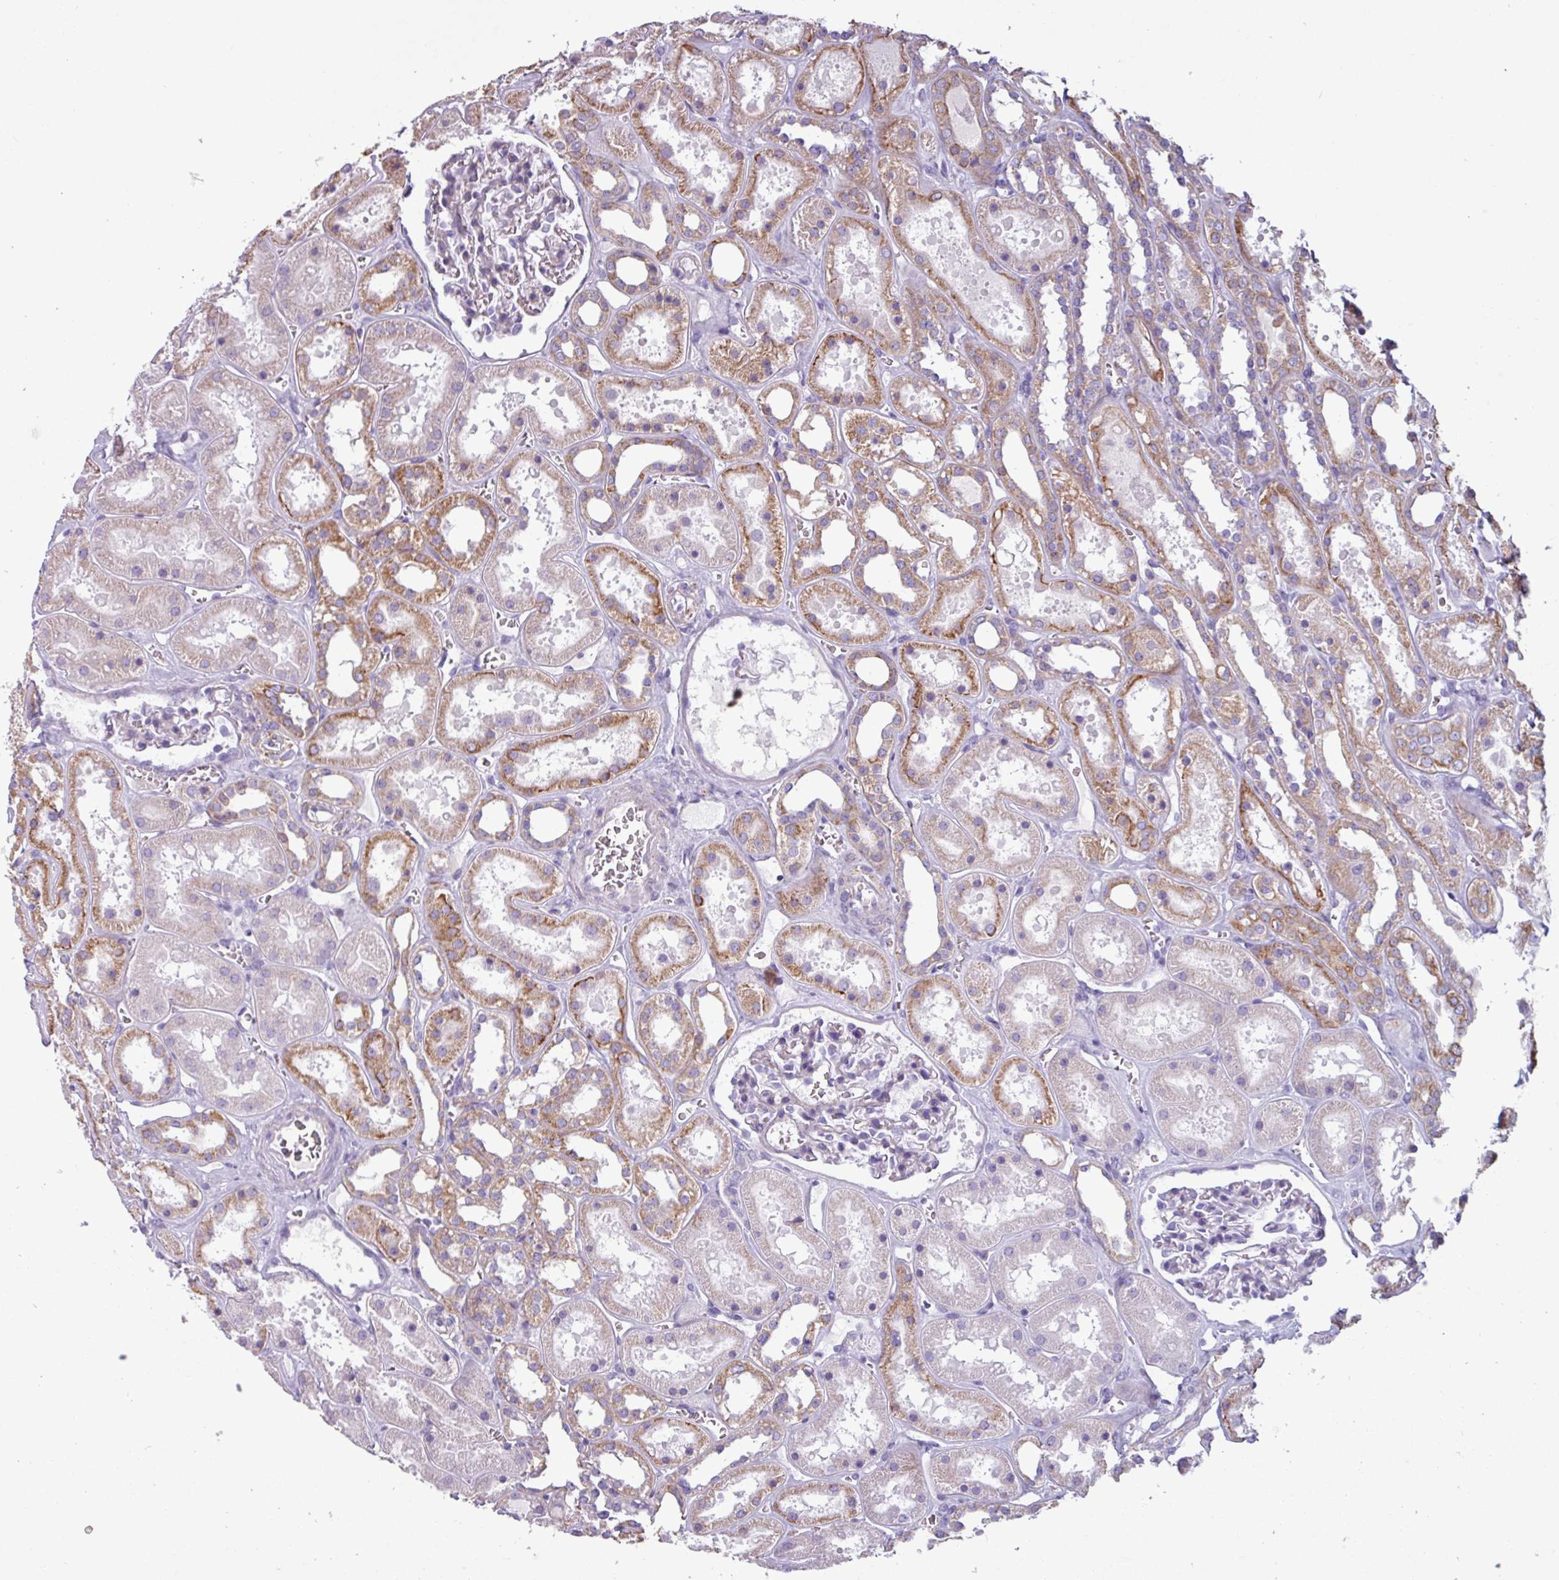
{"staining": {"intensity": "negative", "quantity": "none", "location": "none"}, "tissue": "kidney", "cell_type": "Cells in glomeruli", "image_type": "normal", "snomed": [{"axis": "morphology", "description": "Normal tissue, NOS"}, {"axis": "topography", "description": "Kidney"}], "caption": "Human kidney stained for a protein using immunohistochemistry (IHC) exhibits no positivity in cells in glomeruli.", "gene": "CAMK1", "patient": {"sex": "female", "age": 41}}